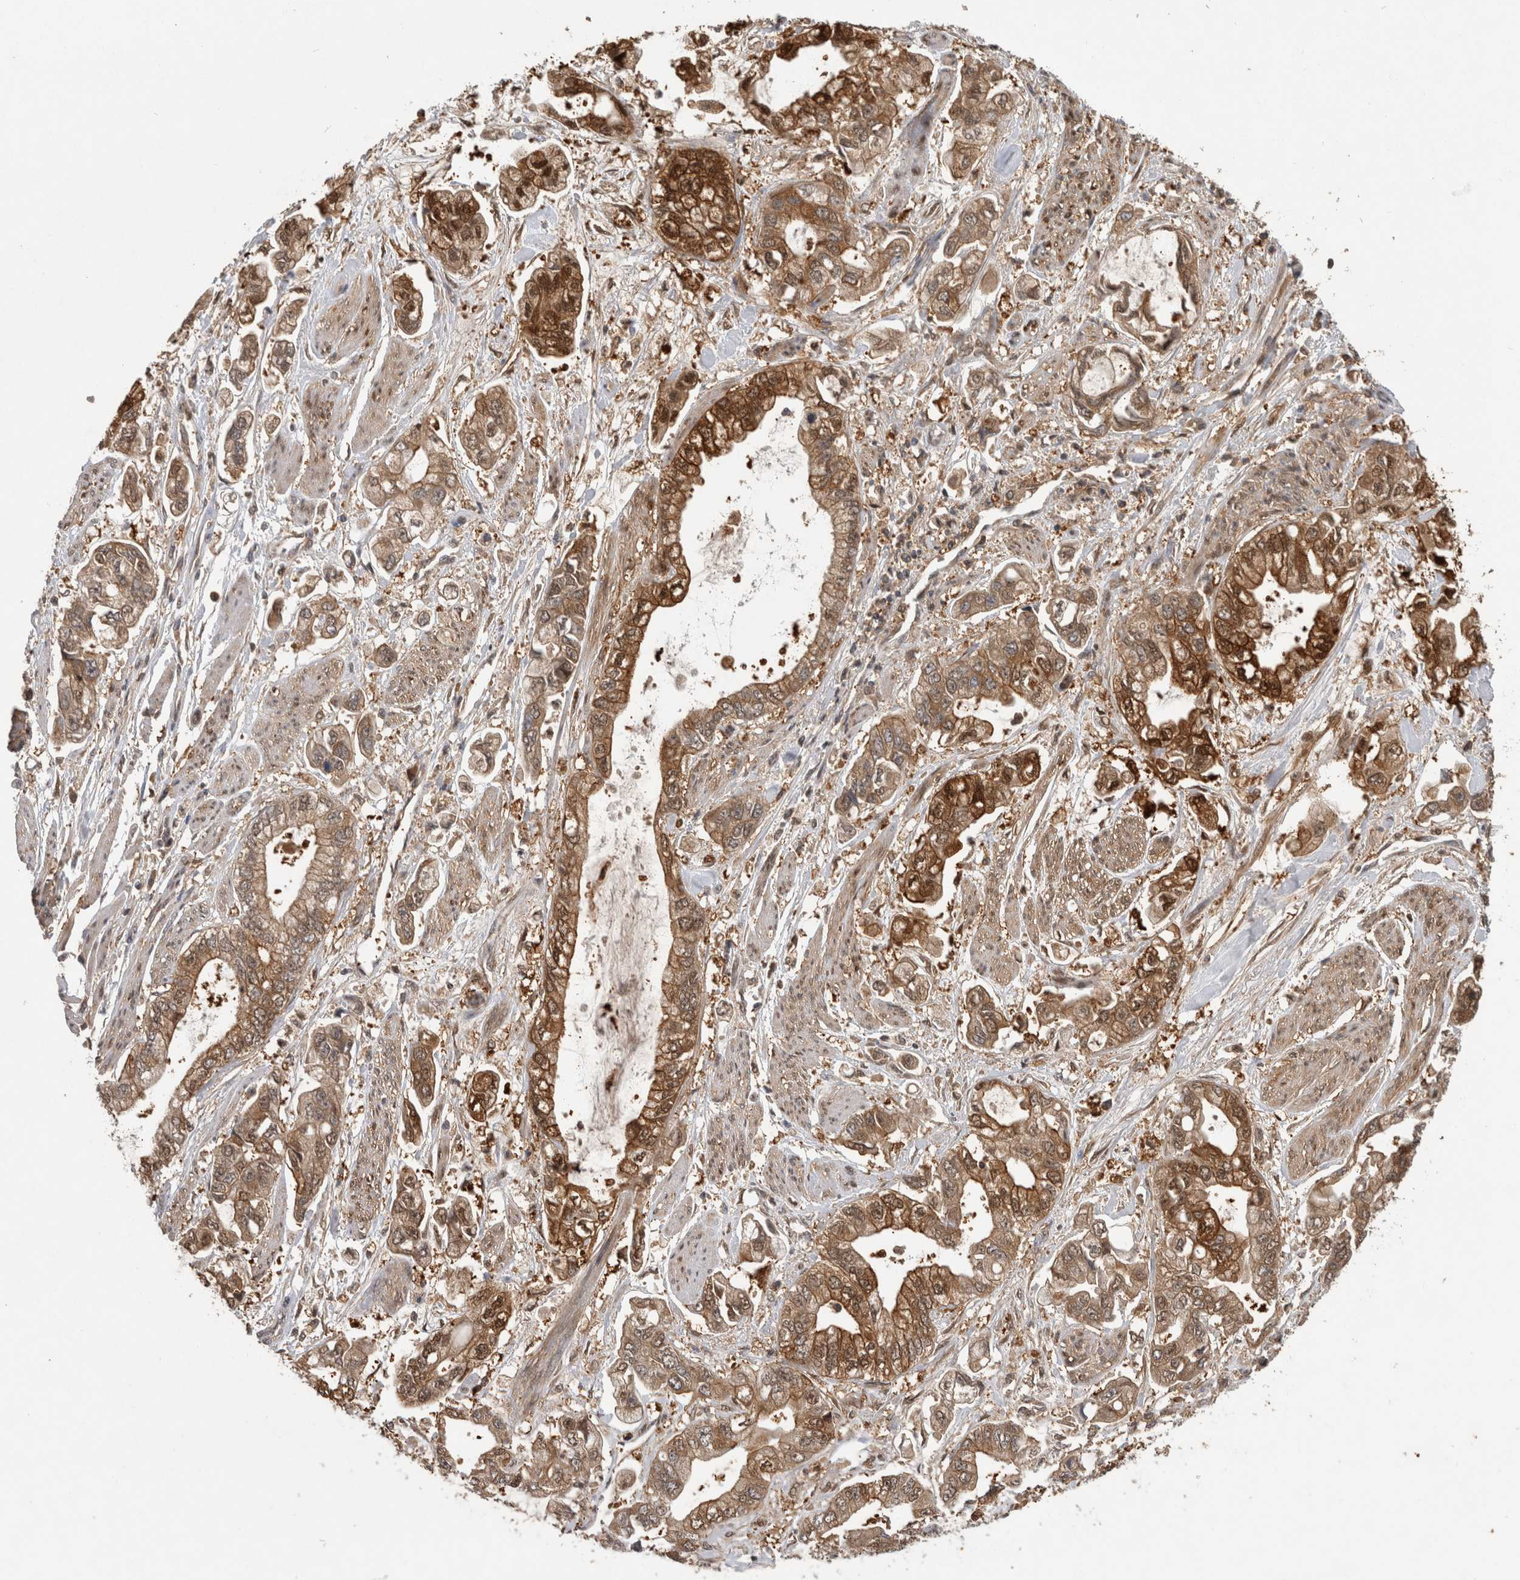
{"staining": {"intensity": "moderate", "quantity": ">75%", "location": "cytoplasmic/membranous,nuclear"}, "tissue": "stomach cancer", "cell_type": "Tumor cells", "image_type": "cancer", "snomed": [{"axis": "morphology", "description": "Normal tissue, NOS"}, {"axis": "morphology", "description": "Adenocarcinoma, NOS"}, {"axis": "topography", "description": "Stomach"}], "caption": "About >75% of tumor cells in stomach adenocarcinoma show moderate cytoplasmic/membranous and nuclear protein staining as visualized by brown immunohistochemical staining.", "gene": "ASTN2", "patient": {"sex": "male", "age": 62}}